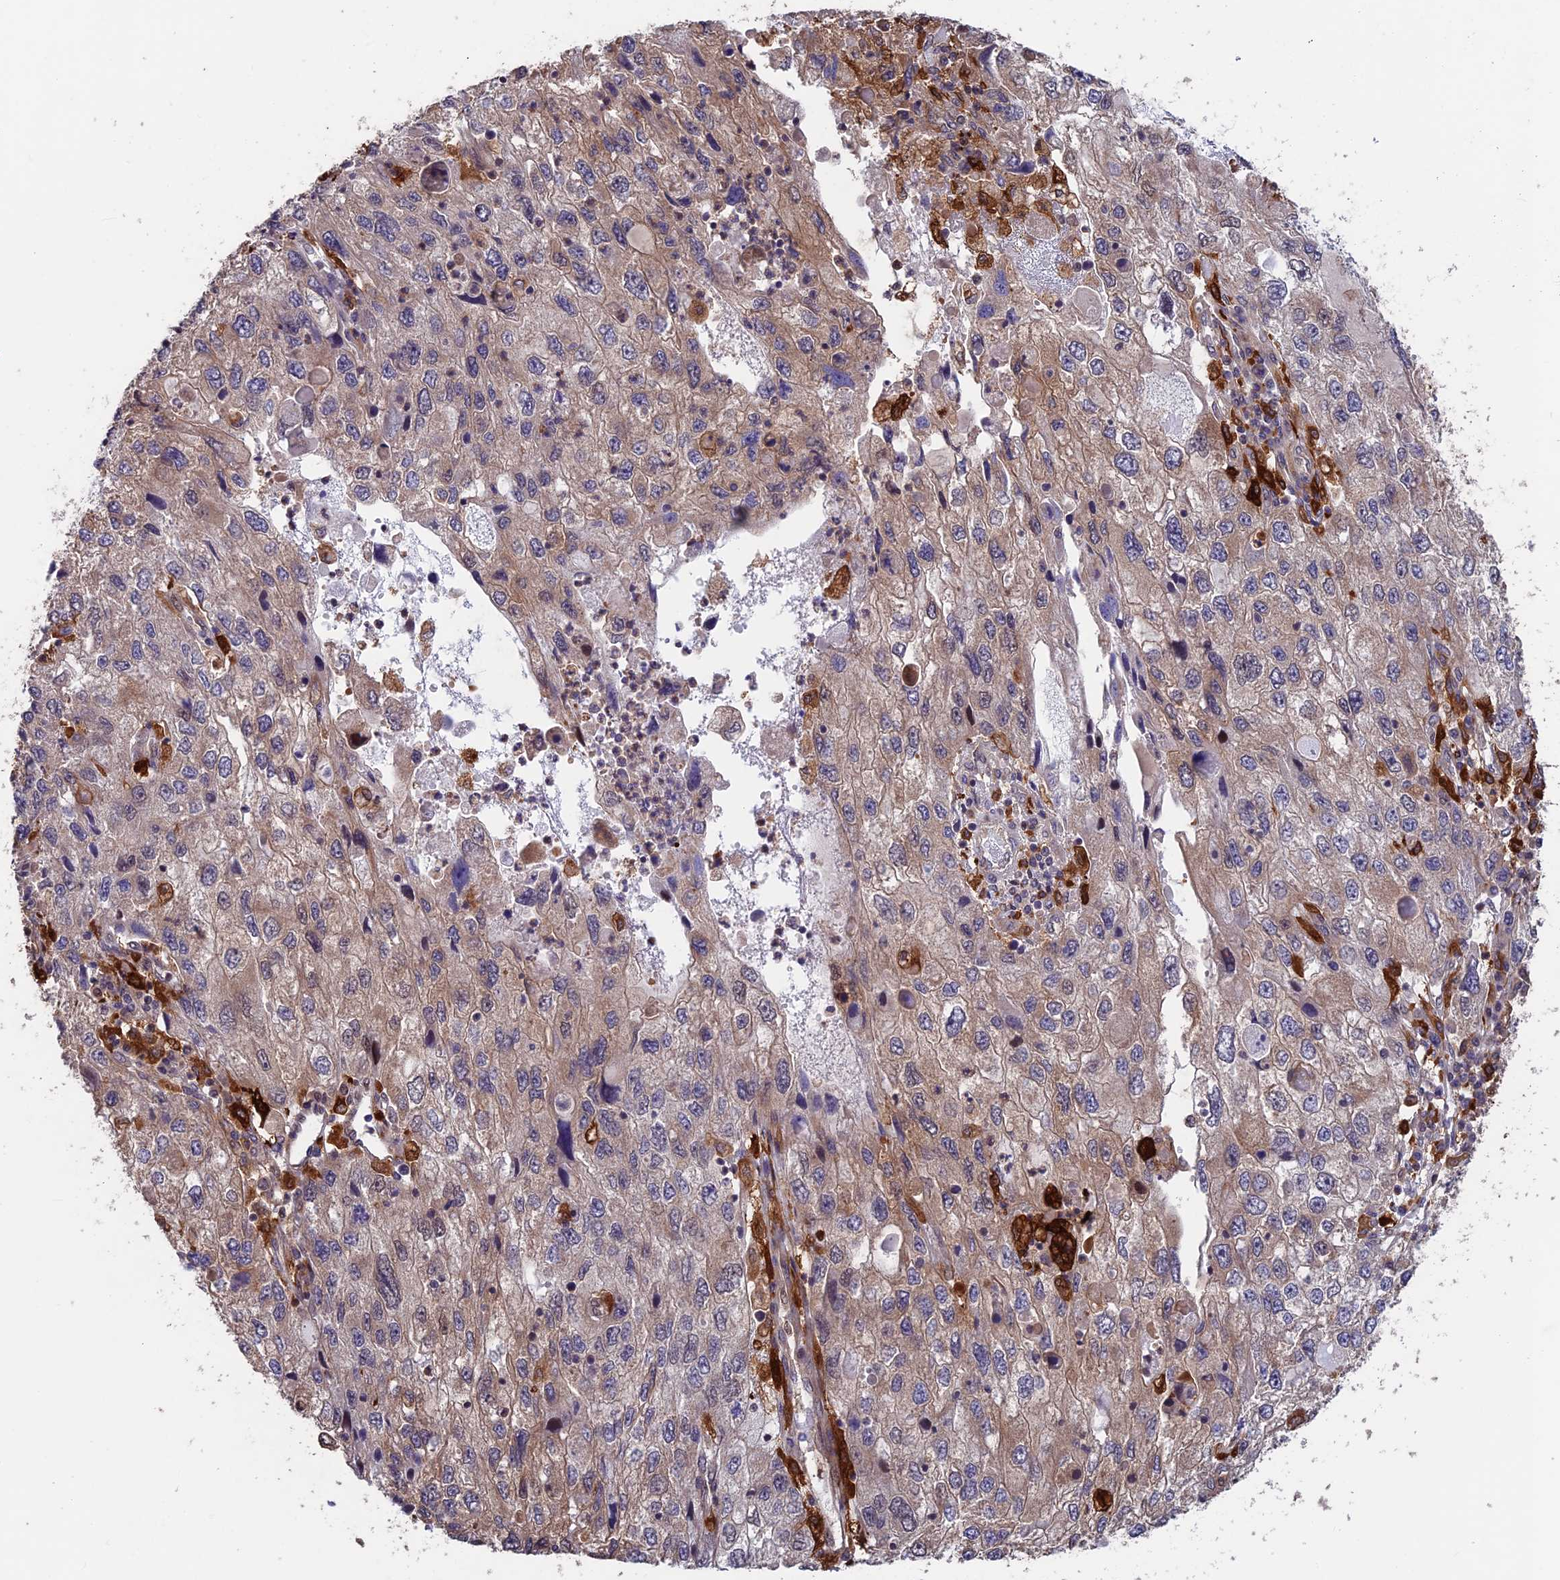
{"staining": {"intensity": "weak", "quantity": "<25%", "location": "cytoplasmic/membranous"}, "tissue": "endometrial cancer", "cell_type": "Tumor cells", "image_type": "cancer", "snomed": [{"axis": "morphology", "description": "Adenocarcinoma, NOS"}, {"axis": "topography", "description": "Endometrium"}], "caption": "This is an immunohistochemistry photomicrograph of human endometrial cancer. There is no positivity in tumor cells.", "gene": "MAST2", "patient": {"sex": "female", "age": 49}}